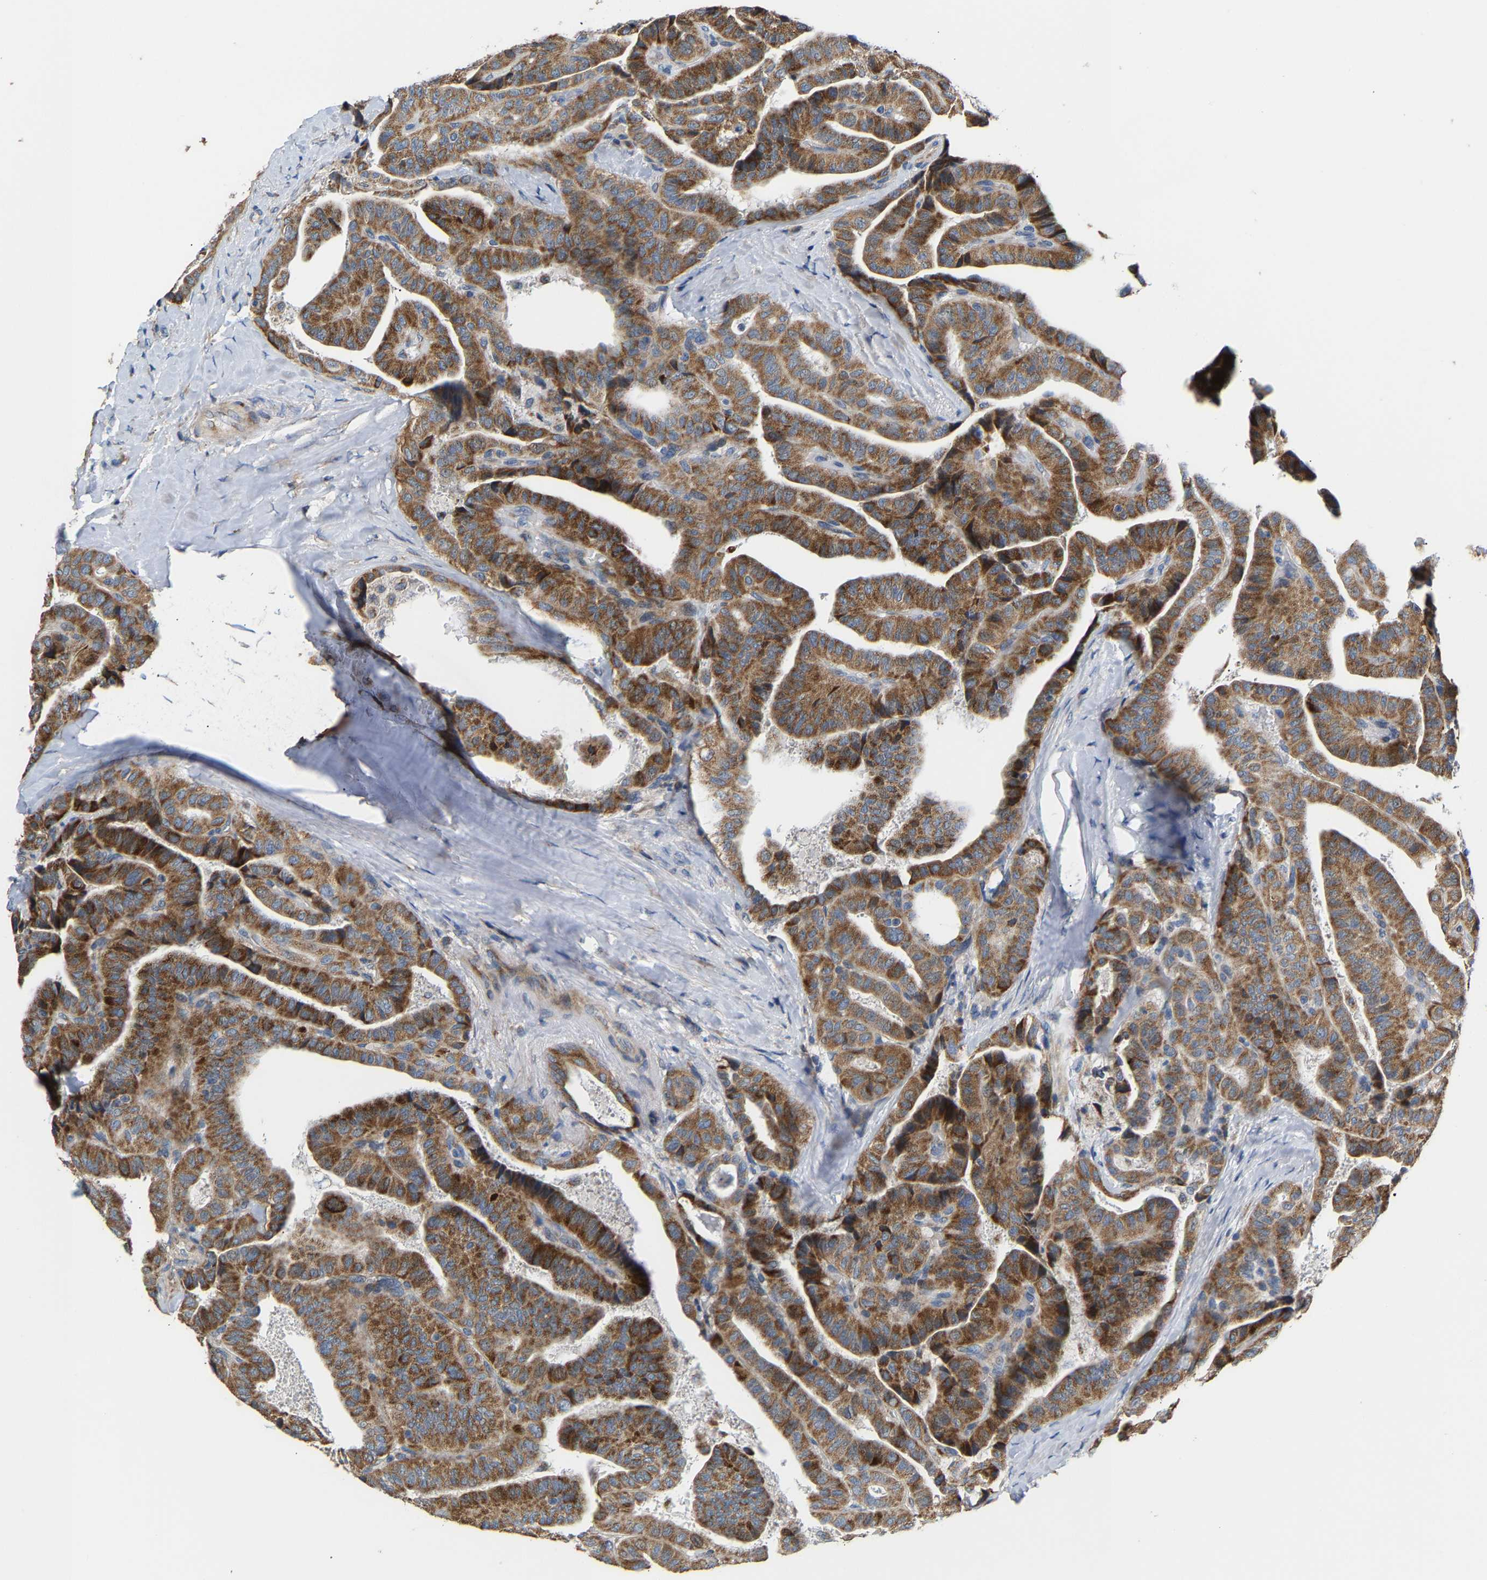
{"staining": {"intensity": "strong", "quantity": ">75%", "location": "cytoplasmic/membranous"}, "tissue": "thyroid cancer", "cell_type": "Tumor cells", "image_type": "cancer", "snomed": [{"axis": "morphology", "description": "Papillary adenocarcinoma, NOS"}, {"axis": "topography", "description": "Thyroid gland"}], "caption": "Brown immunohistochemical staining in human thyroid cancer exhibits strong cytoplasmic/membranous positivity in about >75% of tumor cells.", "gene": "TMEM168", "patient": {"sex": "male", "age": 77}}